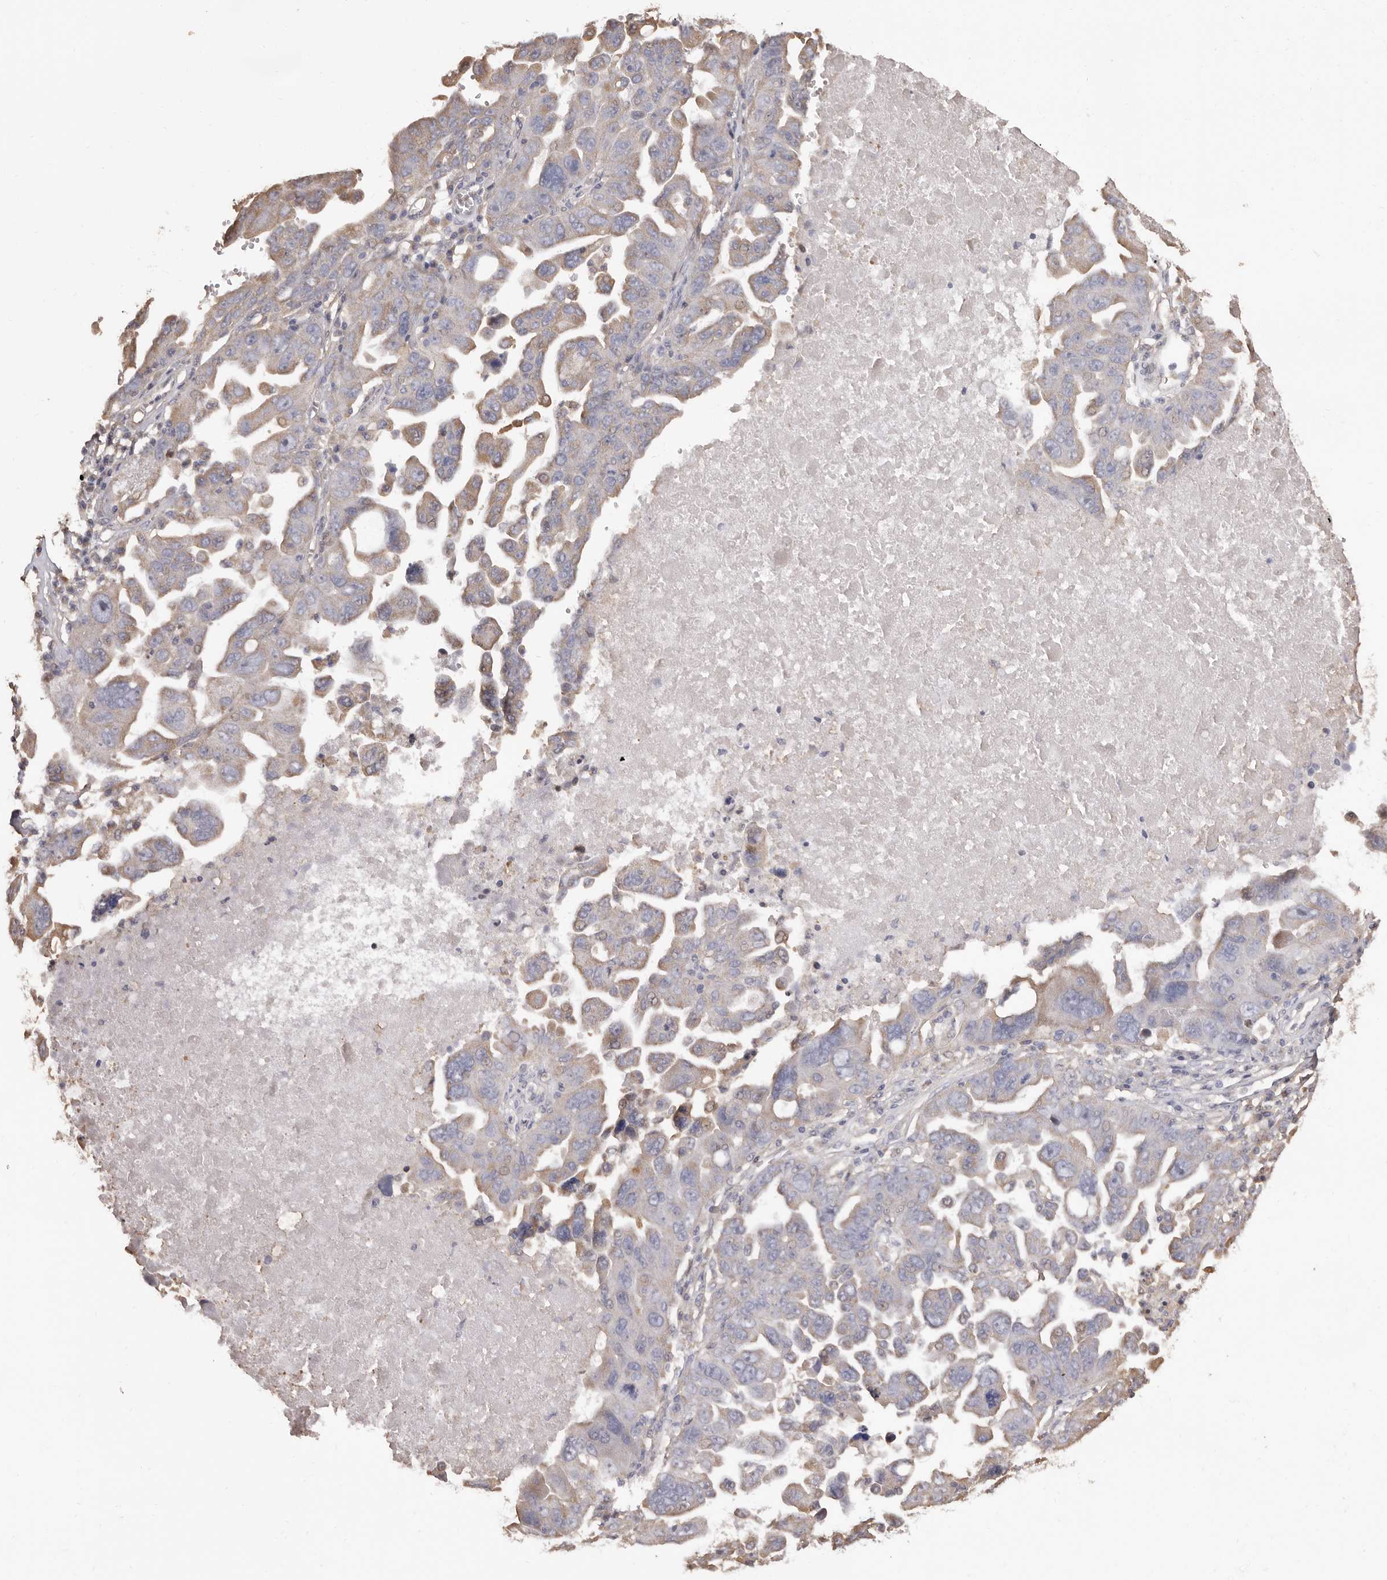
{"staining": {"intensity": "weak", "quantity": "<25%", "location": "cytoplasmic/membranous"}, "tissue": "ovarian cancer", "cell_type": "Tumor cells", "image_type": "cancer", "snomed": [{"axis": "morphology", "description": "Carcinoma, endometroid"}, {"axis": "topography", "description": "Ovary"}], "caption": "This histopathology image is of ovarian cancer stained with immunohistochemistry (IHC) to label a protein in brown with the nuclei are counter-stained blue. There is no staining in tumor cells. (DAB (3,3'-diaminobenzidine) immunohistochemistry with hematoxylin counter stain).", "gene": "COQ8B", "patient": {"sex": "female", "age": 62}}